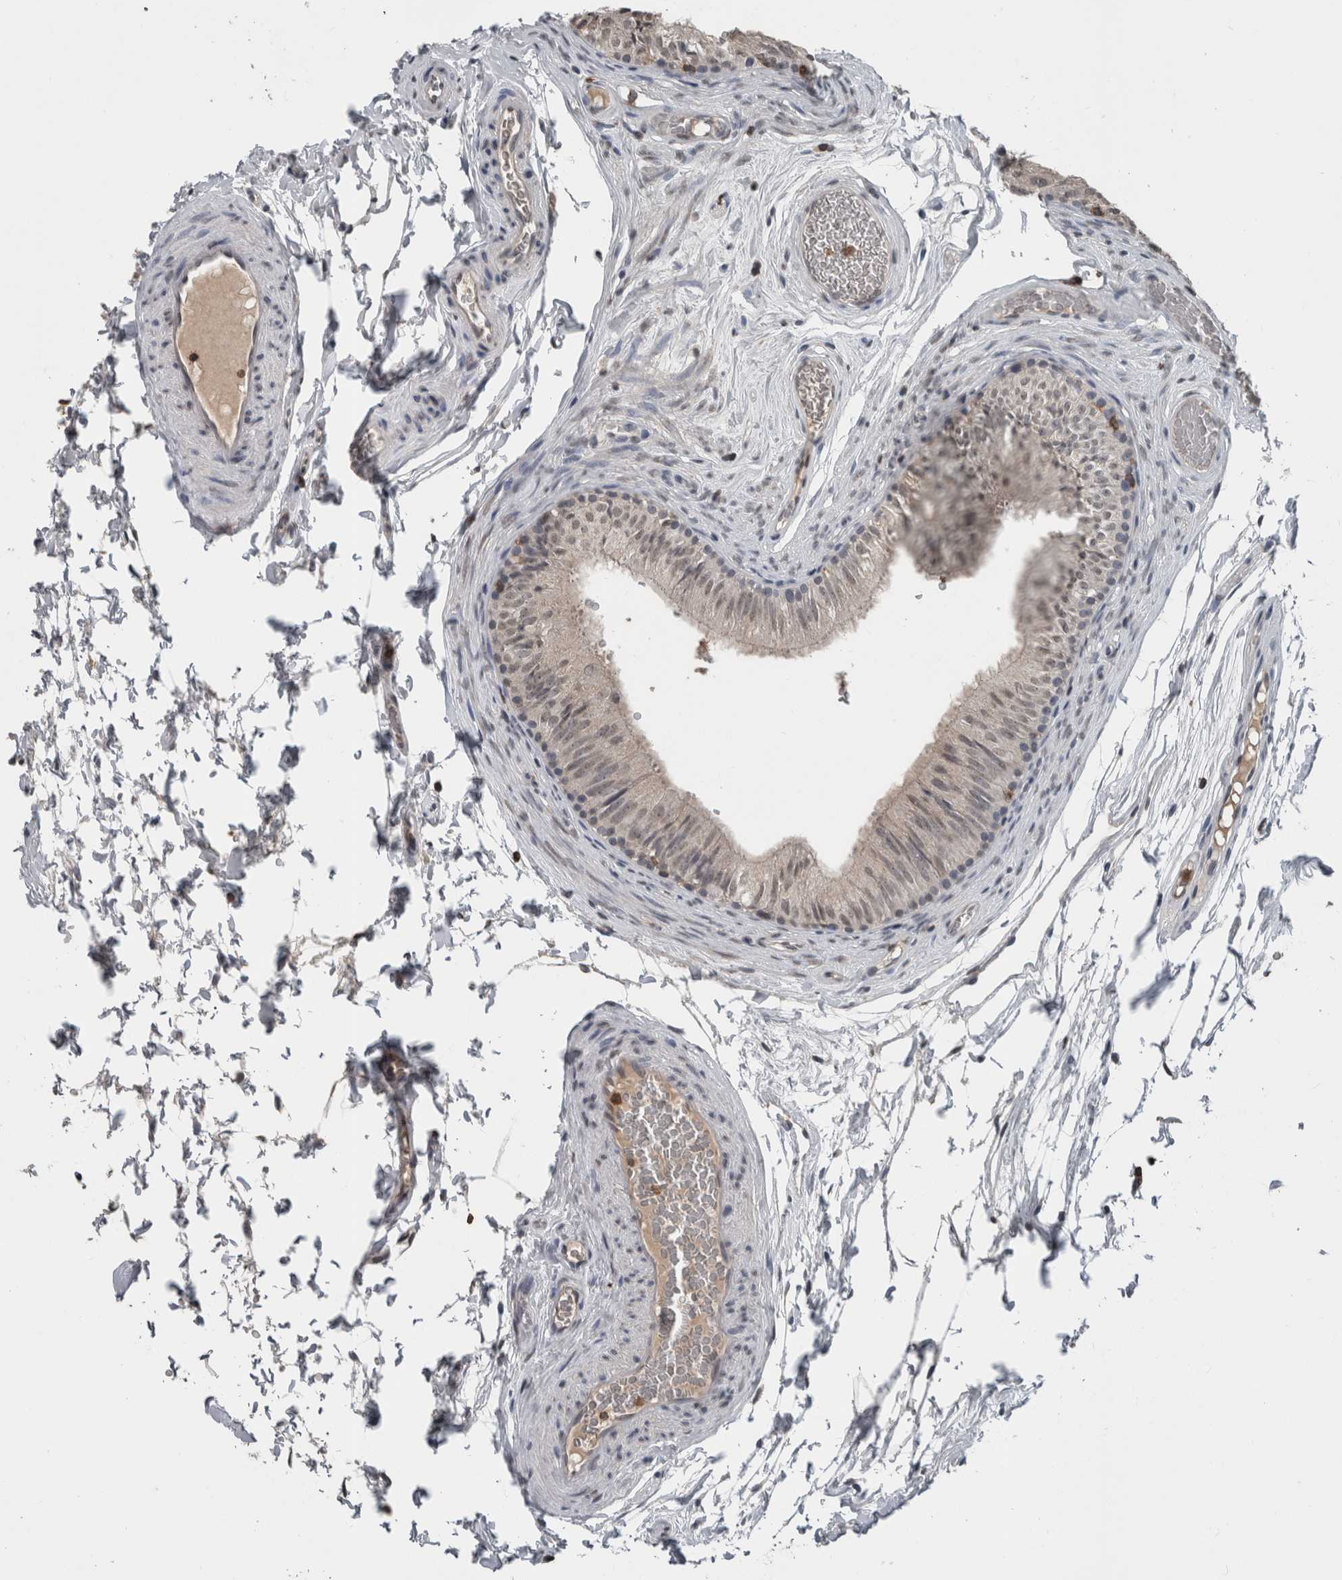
{"staining": {"intensity": "weak", "quantity": "<25%", "location": "nuclear"}, "tissue": "epididymis", "cell_type": "Glandular cells", "image_type": "normal", "snomed": [{"axis": "morphology", "description": "Normal tissue, NOS"}, {"axis": "topography", "description": "Epididymis"}], "caption": "Image shows no significant protein positivity in glandular cells of unremarkable epididymis. (IHC, brightfield microscopy, high magnification).", "gene": "MAFF", "patient": {"sex": "male", "age": 36}}